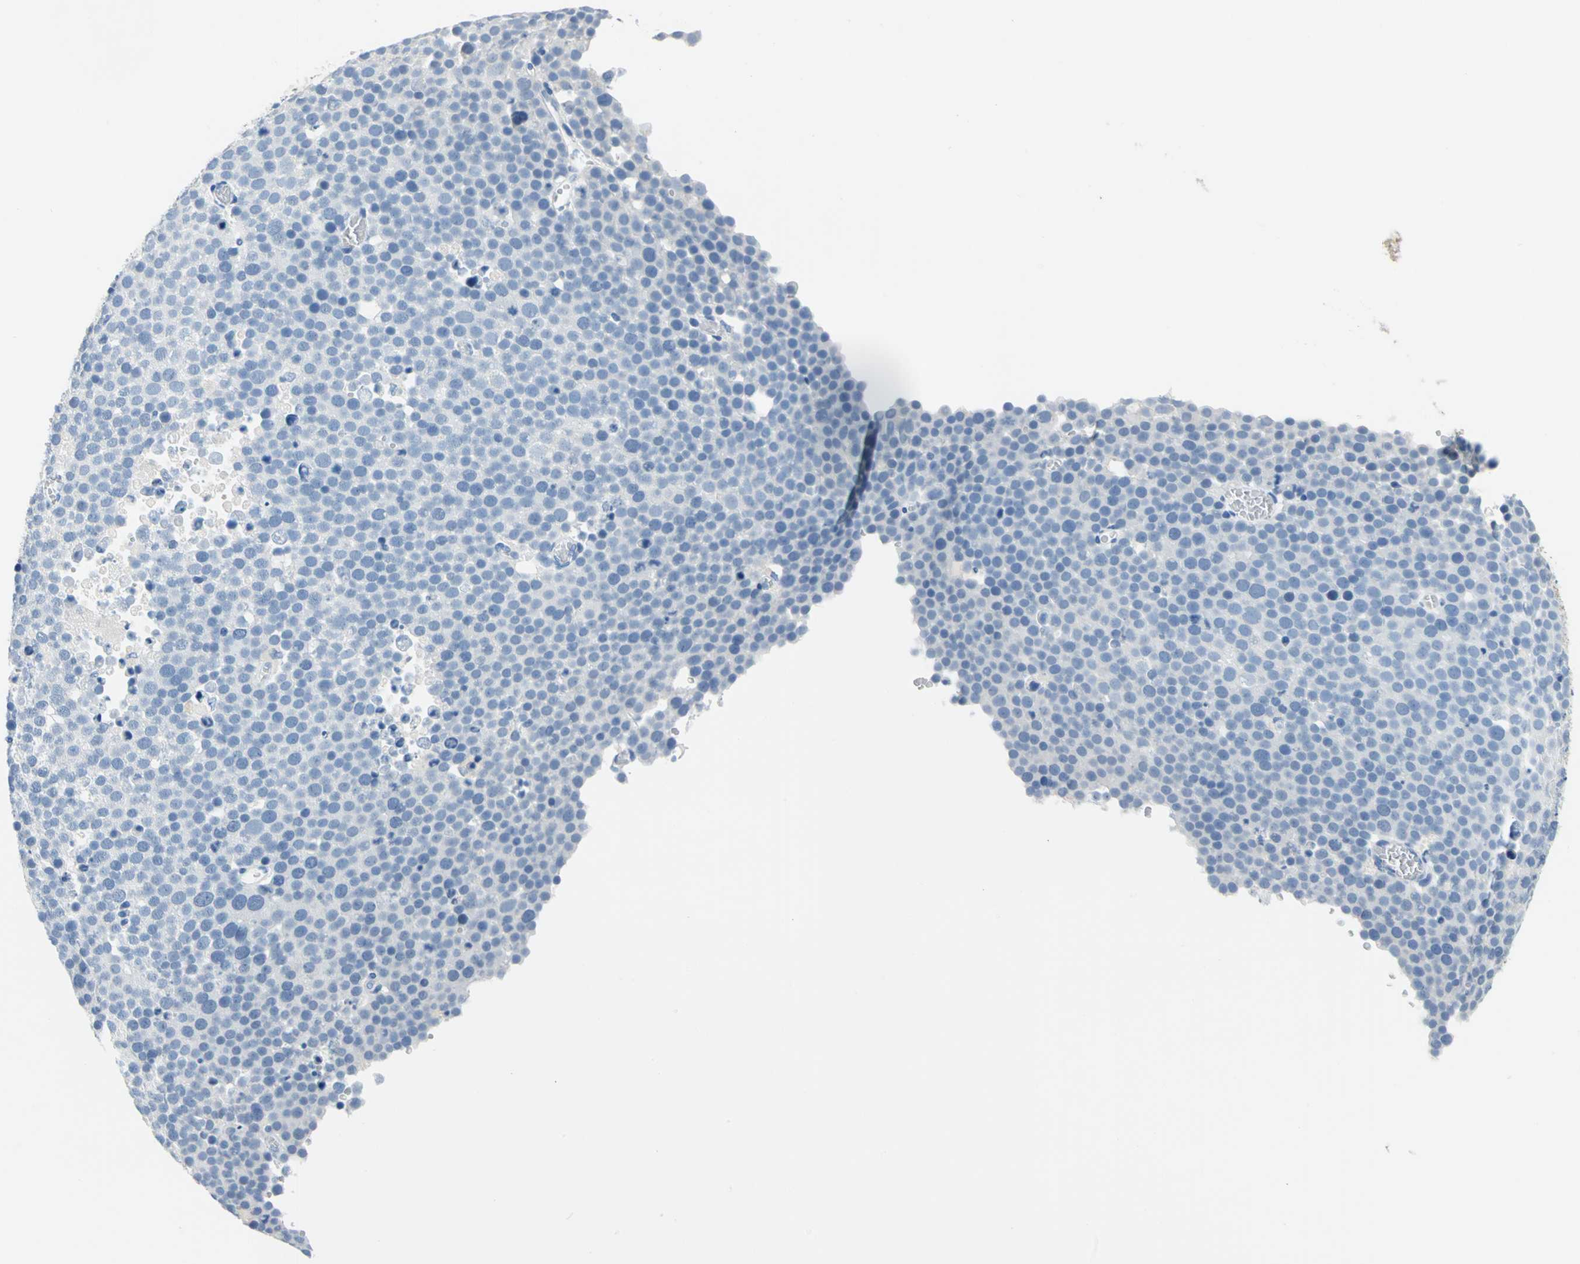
{"staining": {"intensity": "negative", "quantity": "none", "location": "none"}, "tissue": "testis cancer", "cell_type": "Tumor cells", "image_type": "cancer", "snomed": [{"axis": "morphology", "description": "Seminoma, NOS"}, {"axis": "topography", "description": "Testis"}], "caption": "The photomicrograph demonstrates no staining of tumor cells in testis cancer (seminoma).", "gene": "PKLR", "patient": {"sex": "male", "age": 71}}